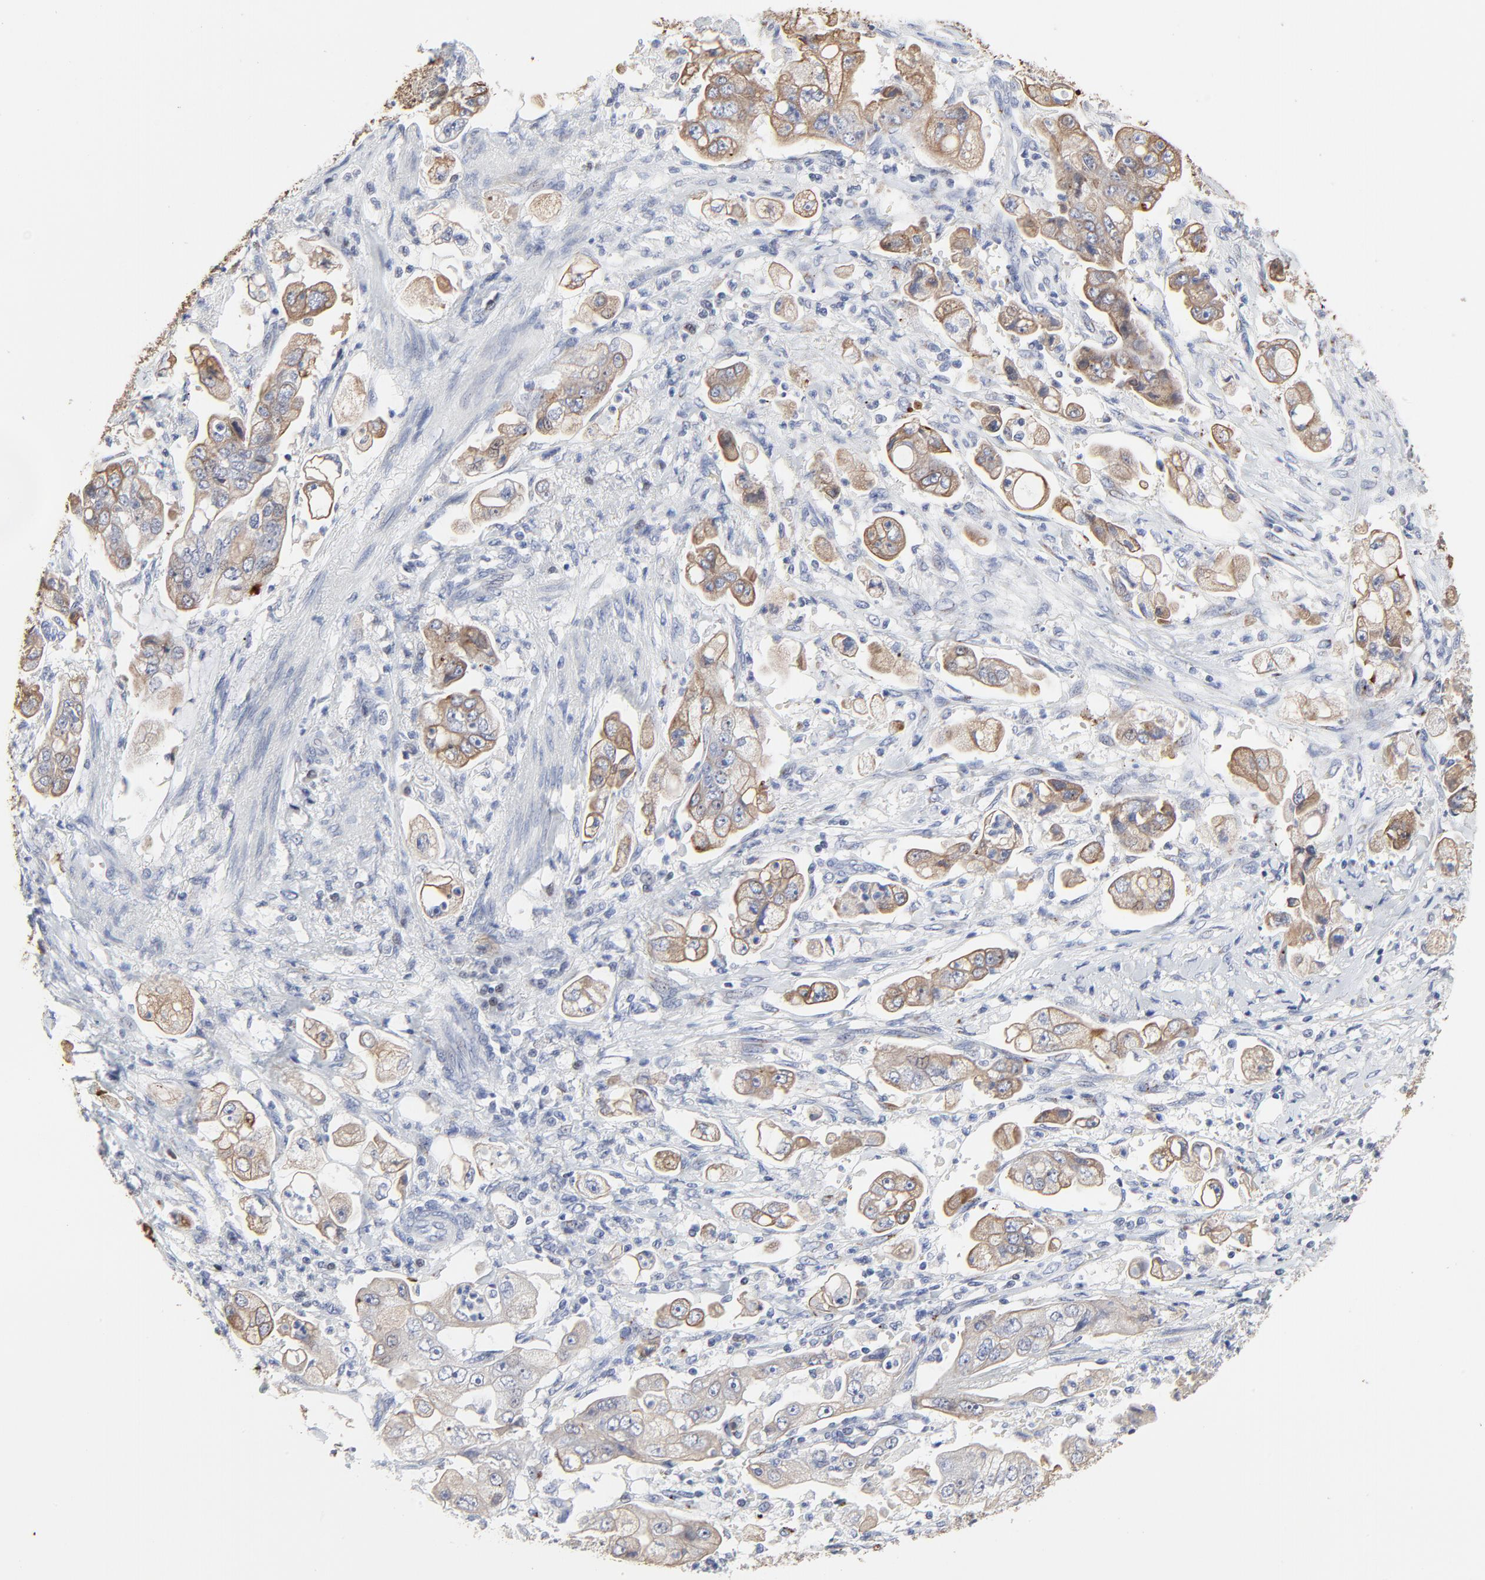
{"staining": {"intensity": "moderate", "quantity": ">75%", "location": "cytoplasmic/membranous"}, "tissue": "stomach cancer", "cell_type": "Tumor cells", "image_type": "cancer", "snomed": [{"axis": "morphology", "description": "Adenocarcinoma, NOS"}, {"axis": "topography", "description": "Stomach"}], "caption": "Moderate cytoplasmic/membranous expression for a protein is appreciated in about >75% of tumor cells of stomach adenocarcinoma using IHC.", "gene": "LNX1", "patient": {"sex": "male", "age": 62}}